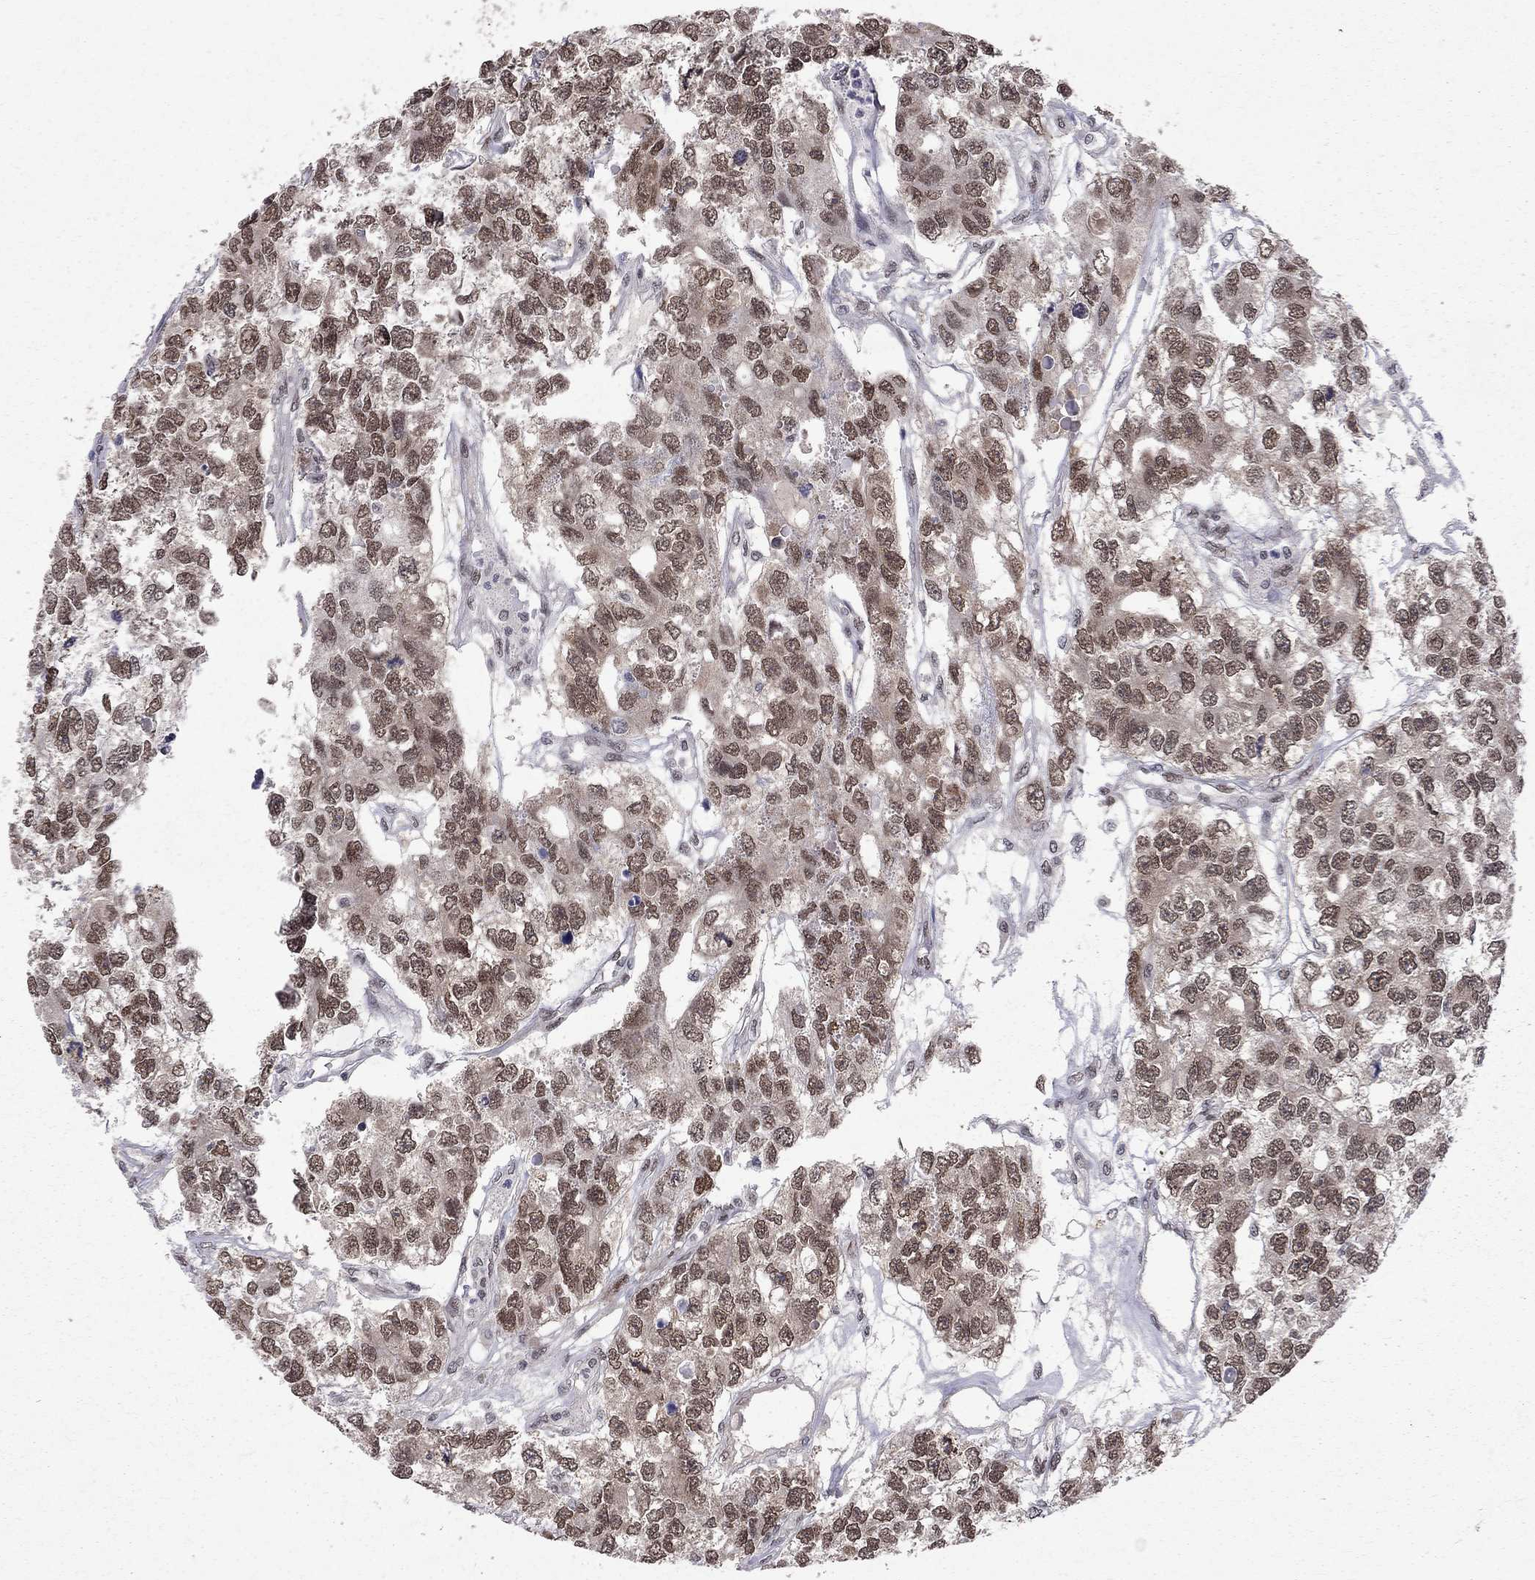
{"staining": {"intensity": "strong", "quantity": "25%-75%", "location": "nuclear"}, "tissue": "testis cancer", "cell_type": "Tumor cells", "image_type": "cancer", "snomed": [{"axis": "morphology", "description": "Seminoma, NOS"}, {"axis": "topography", "description": "Testis"}], "caption": "Tumor cells demonstrate high levels of strong nuclear expression in about 25%-75% of cells in human testis seminoma.", "gene": "SAP30L", "patient": {"sex": "male", "age": 52}}